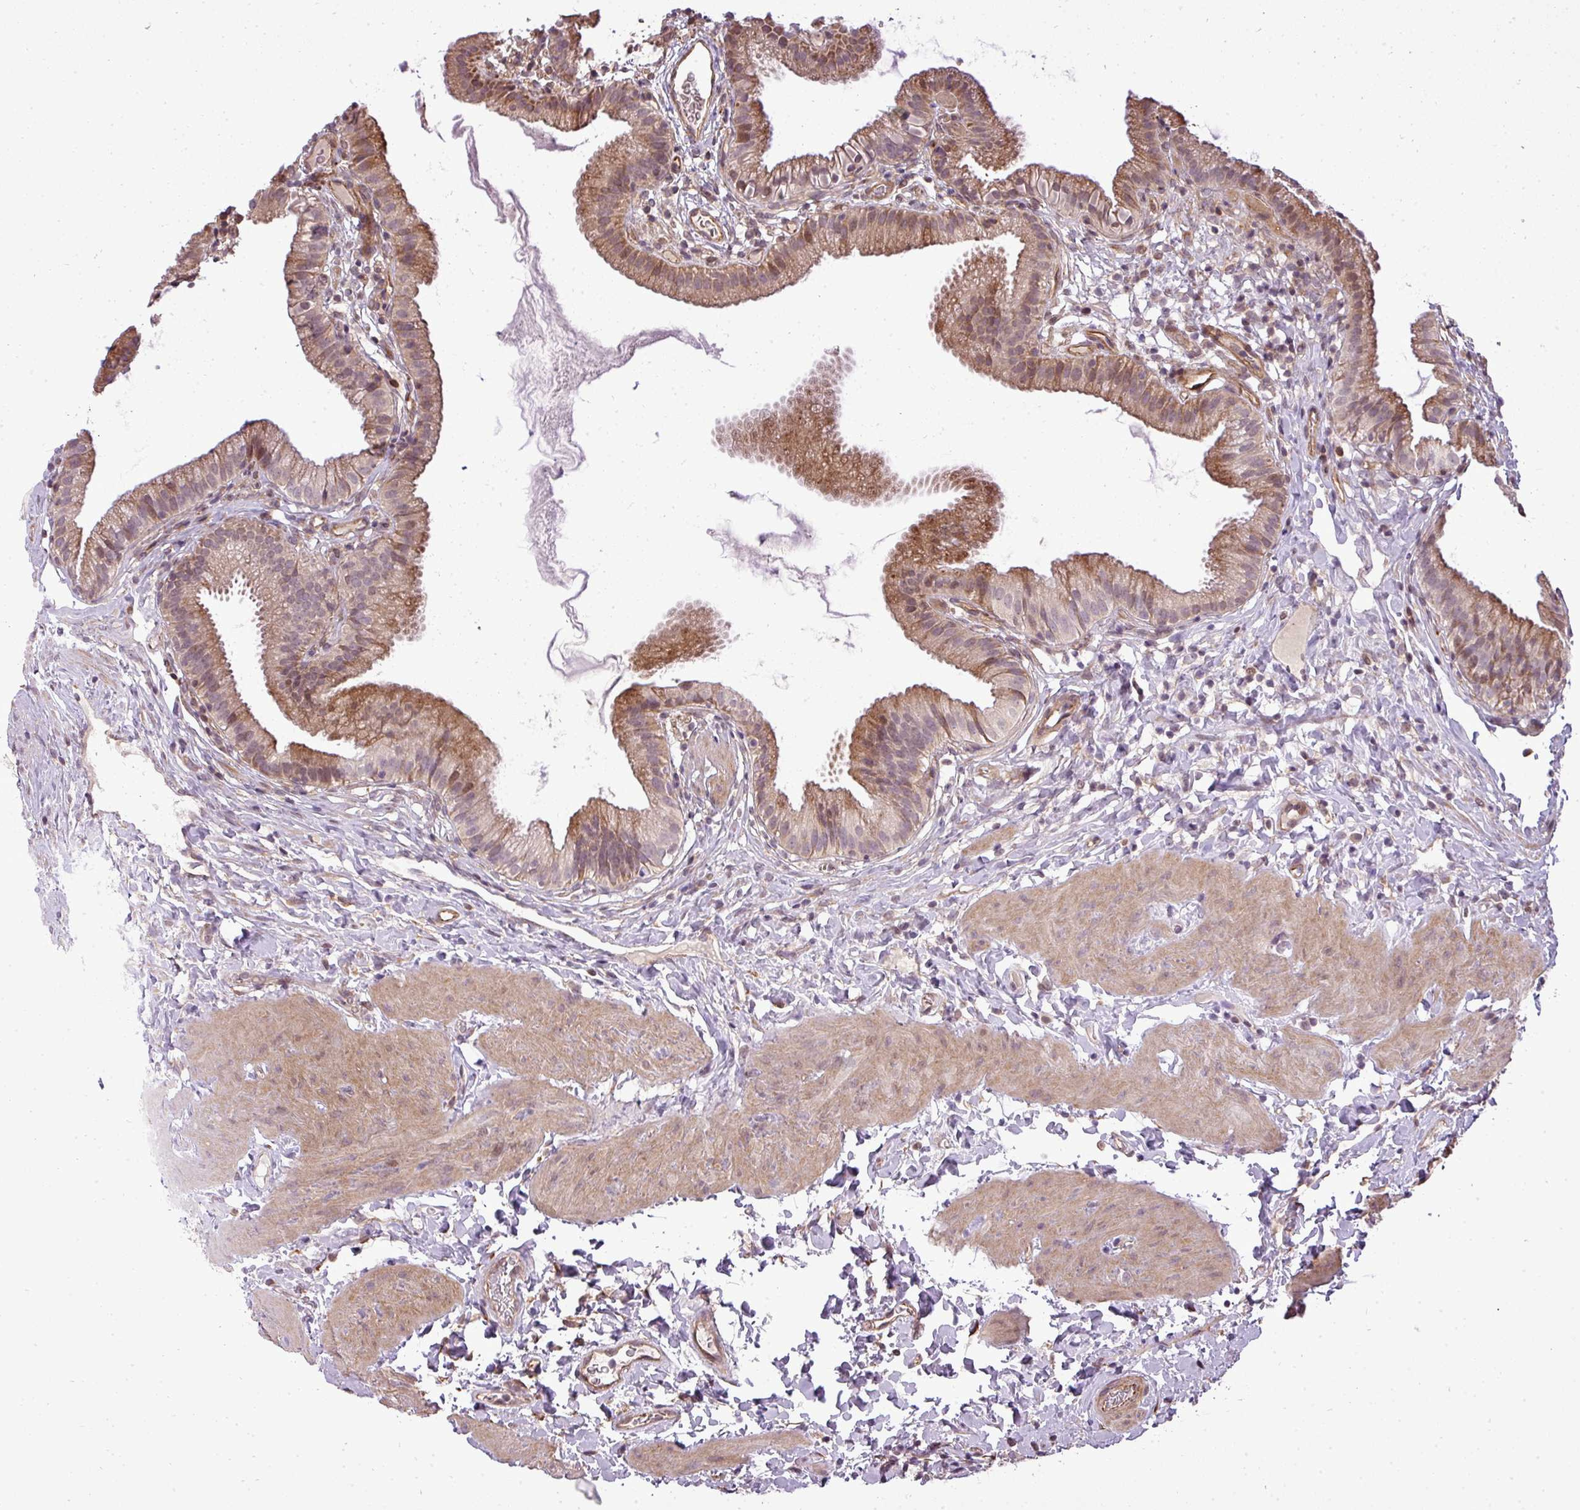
{"staining": {"intensity": "moderate", "quantity": "25%-75%", "location": "cytoplasmic/membranous,nuclear"}, "tissue": "gallbladder", "cell_type": "Glandular cells", "image_type": "normal", "snomed": [{"axis": "morphology", "description": "Normal tissue, NOS"}, {"axis": "topography", "description": "Gallbladder"}], "caption": "DAB immunohistochemical staining of benign human gallbladder demonstrates moderate cytoplasmic/membranous,nuclear protein staining in approximately 25%-75% of glandular cells.", "gene": "PDRG1", "patient": {"sex": "female", "age": 46}}